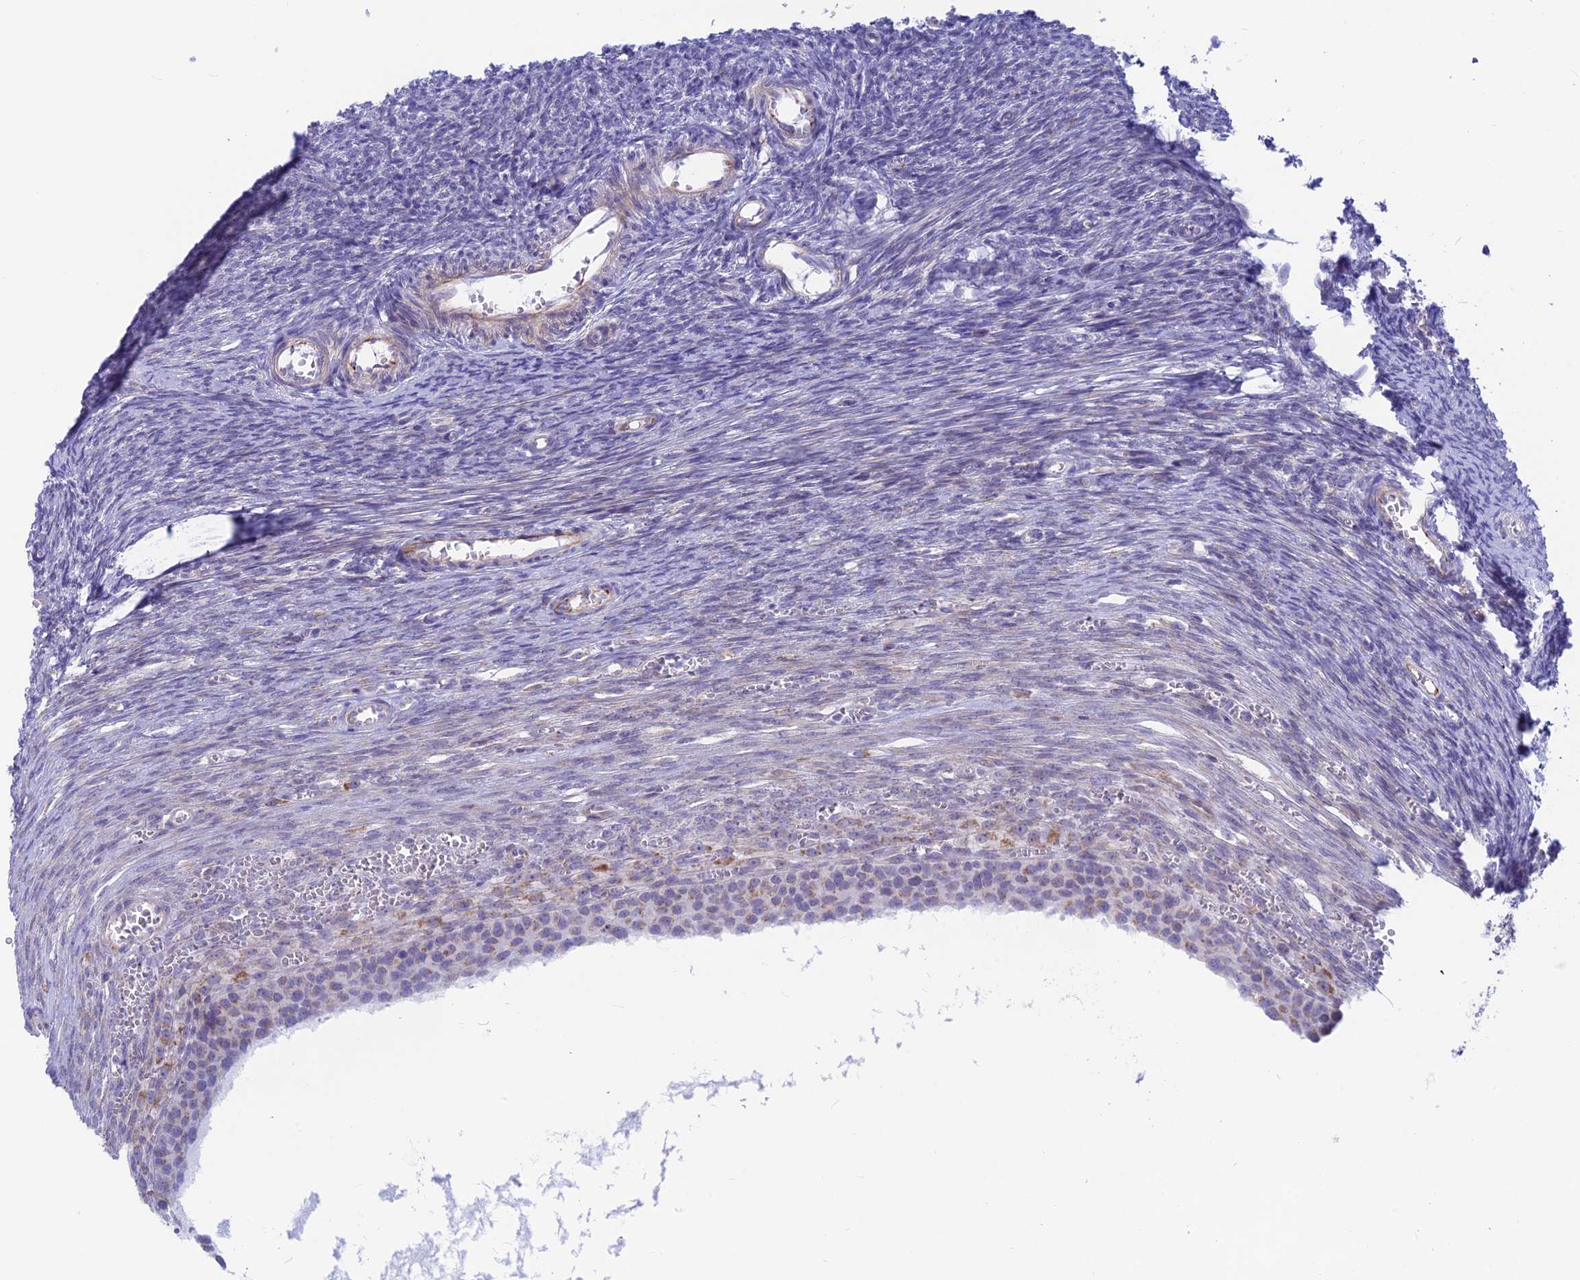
{"staining": {"intensity": "negative", "quantity": "none", "location": "none"}, "tissue": "ovary", "cell_type": "Follicle cells", "image_type": "normal", "snomed": [{"axis": "morphology", "description": "Normal tissue, NOS"}, {"axis": "topography", "description": "Ovary"}], "caption": "Immunohistochemistry (IHC) photomicrograph of benign ovary: ovary stained with DAB exhibits no significant protein expression in follicle cells. The staining was performed using DAB to visualize the protein expression in brown, while the nuclei were stained in blue with hematoxylin (Magnification: 20x).", "gene": "PLAC9", "patient": {"sex": "female", "age": 44}}